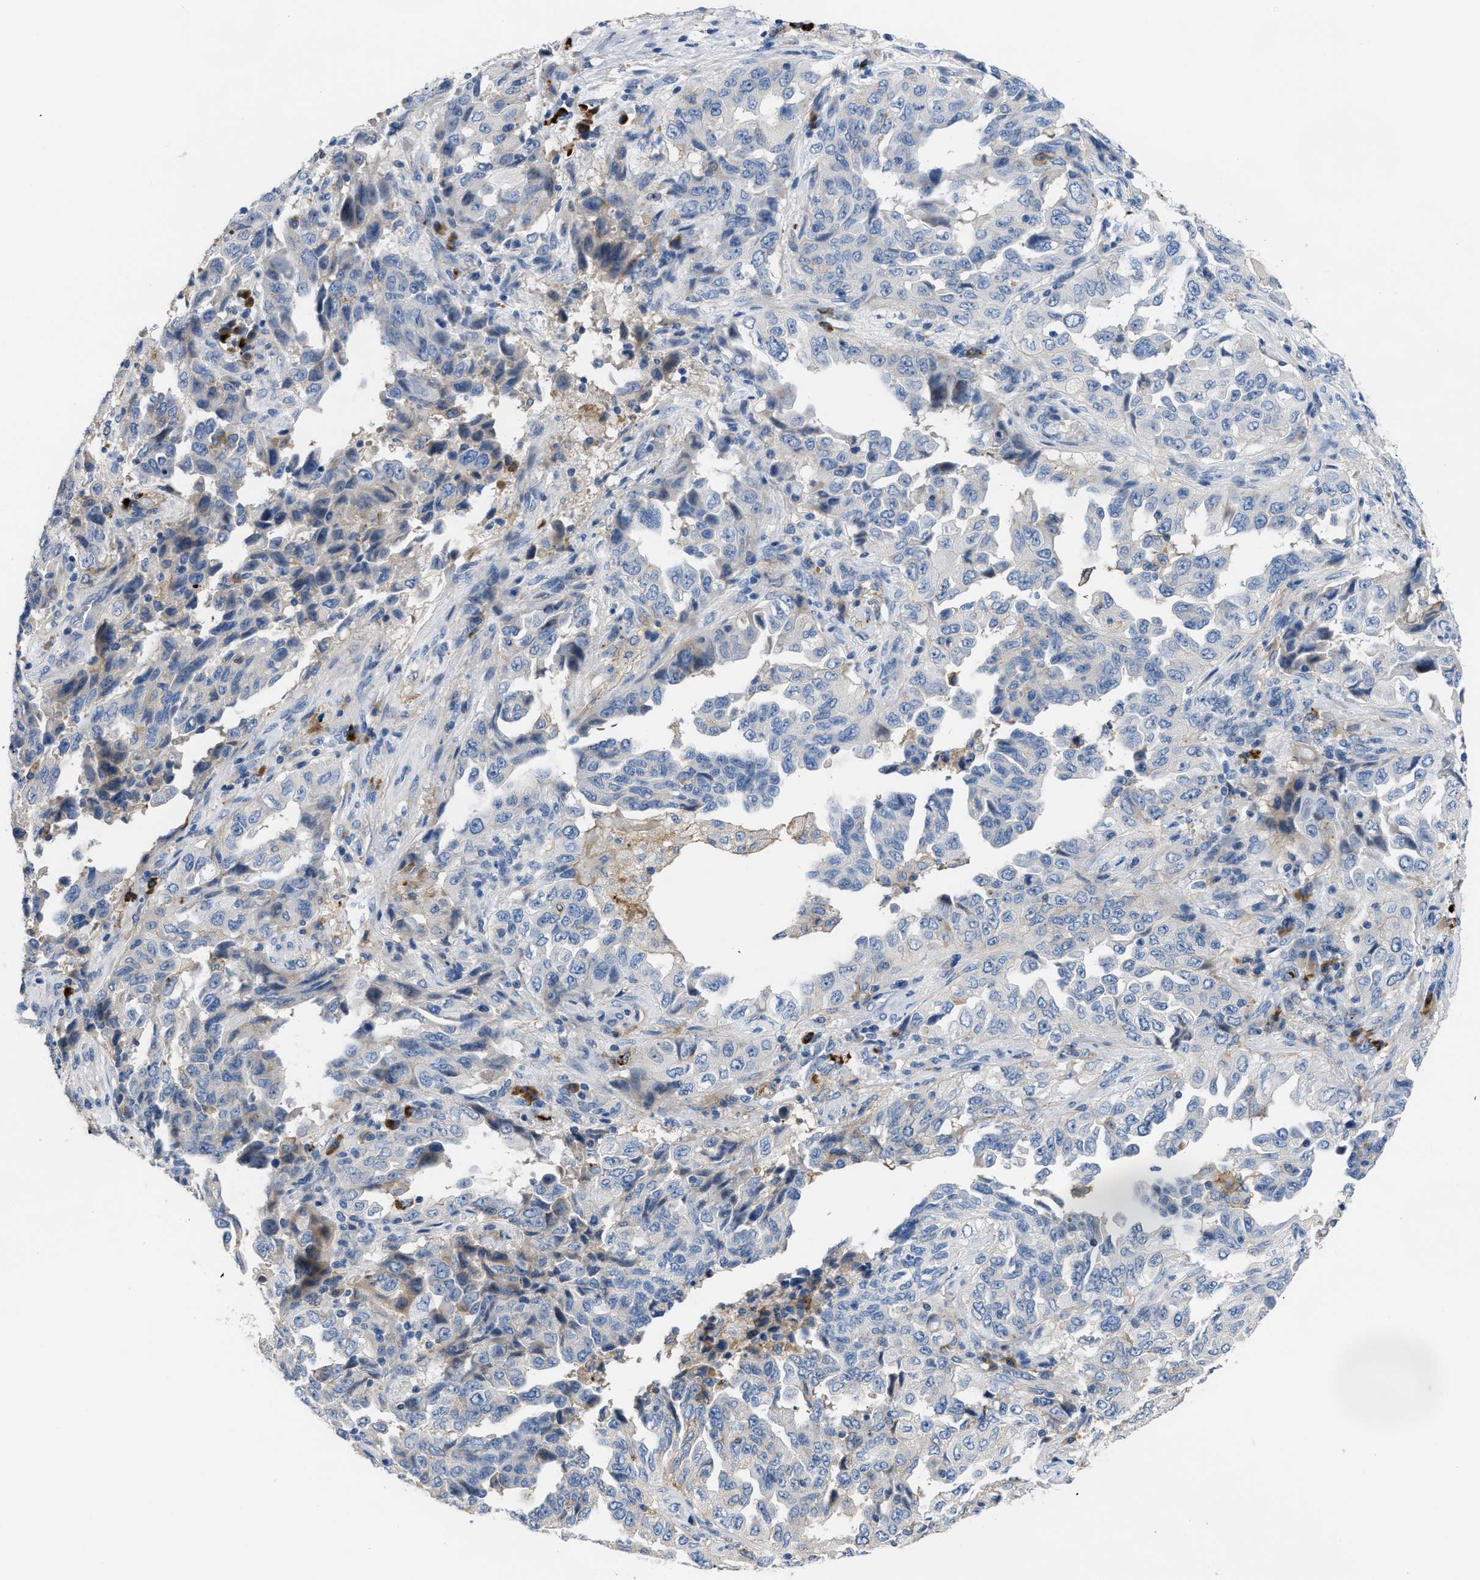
{"staining": {"intensity": "negative", "quantity": "none", "location": "none"}, "tissue": "lung cancer", "cell_type": "Tumor cells", "image_type": "cancer", "snomed": [{"axis": "morphology", "description": "Adenocarcinoma, NOS"}, {"axis": "topography", "description": "Lung"}], "caption": "Lung cancer was stained to show a protein in brown. There is no significant positivity in tumor cells.", "gene": "FGF18", "patient": {"sex": "female", "age": 51}}